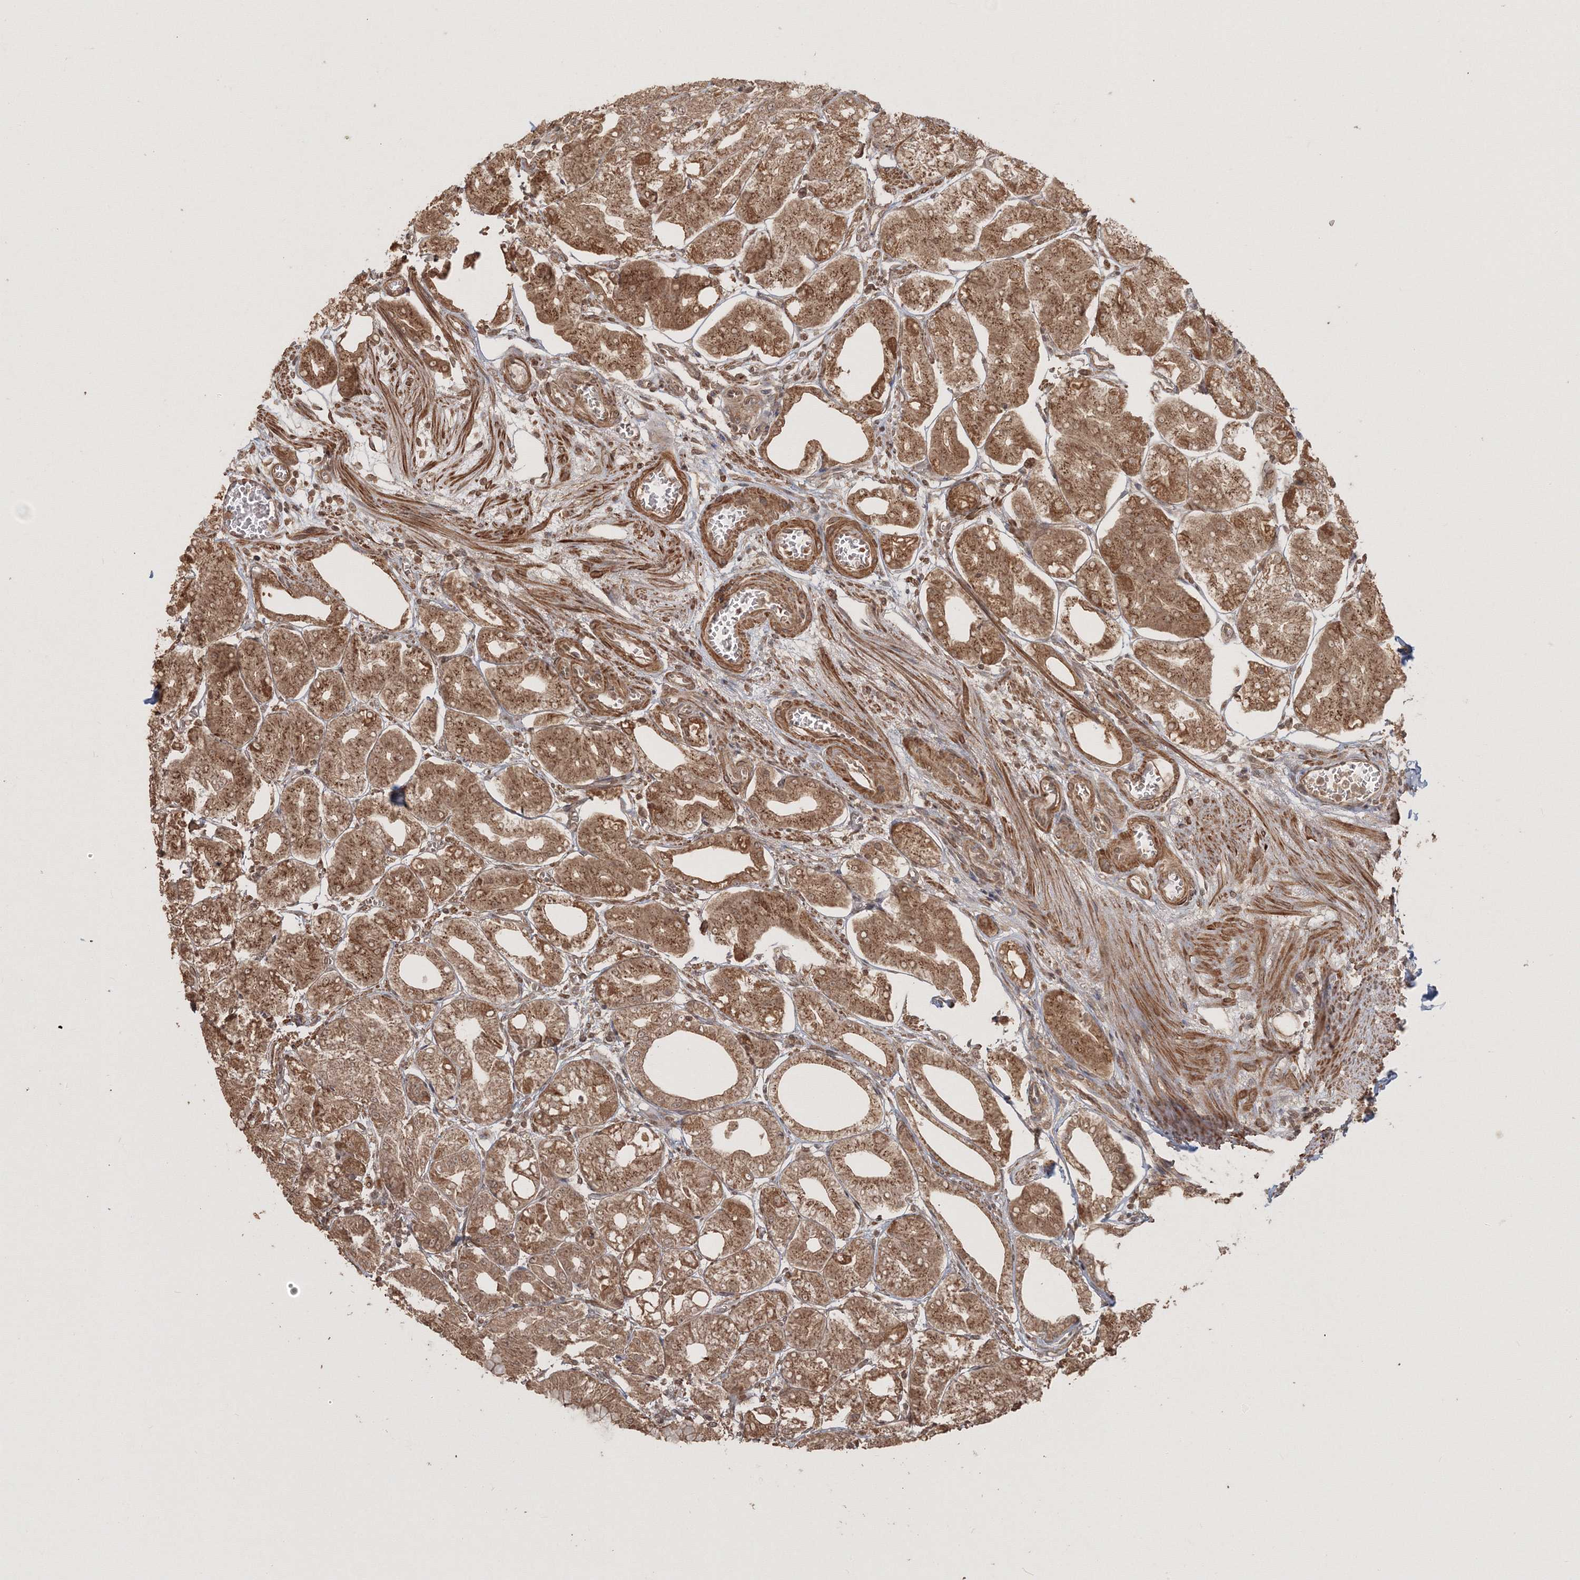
{"staining": {"intensity": "moderate", "quantity": ">75%", "location": "cytoplasmic/membranous,nuclear"}, "tissue": "stomach", "cell_type": "Glandular cells", "image_type": "normal", "snomed": [{"axis": "morphology", "description": "Normal tissue, NOS"}, {"axis": "topography", "description": "Stomach, lower"}], "caption": "Benign stomach exhibits moderate cytoplasmic/membranous,nuclear staining in approximately >75% of glandular cells, visualized by immunohistochemistry.", "gene": "CCDC122", "patient": {"sex": "male", "age": 71}}